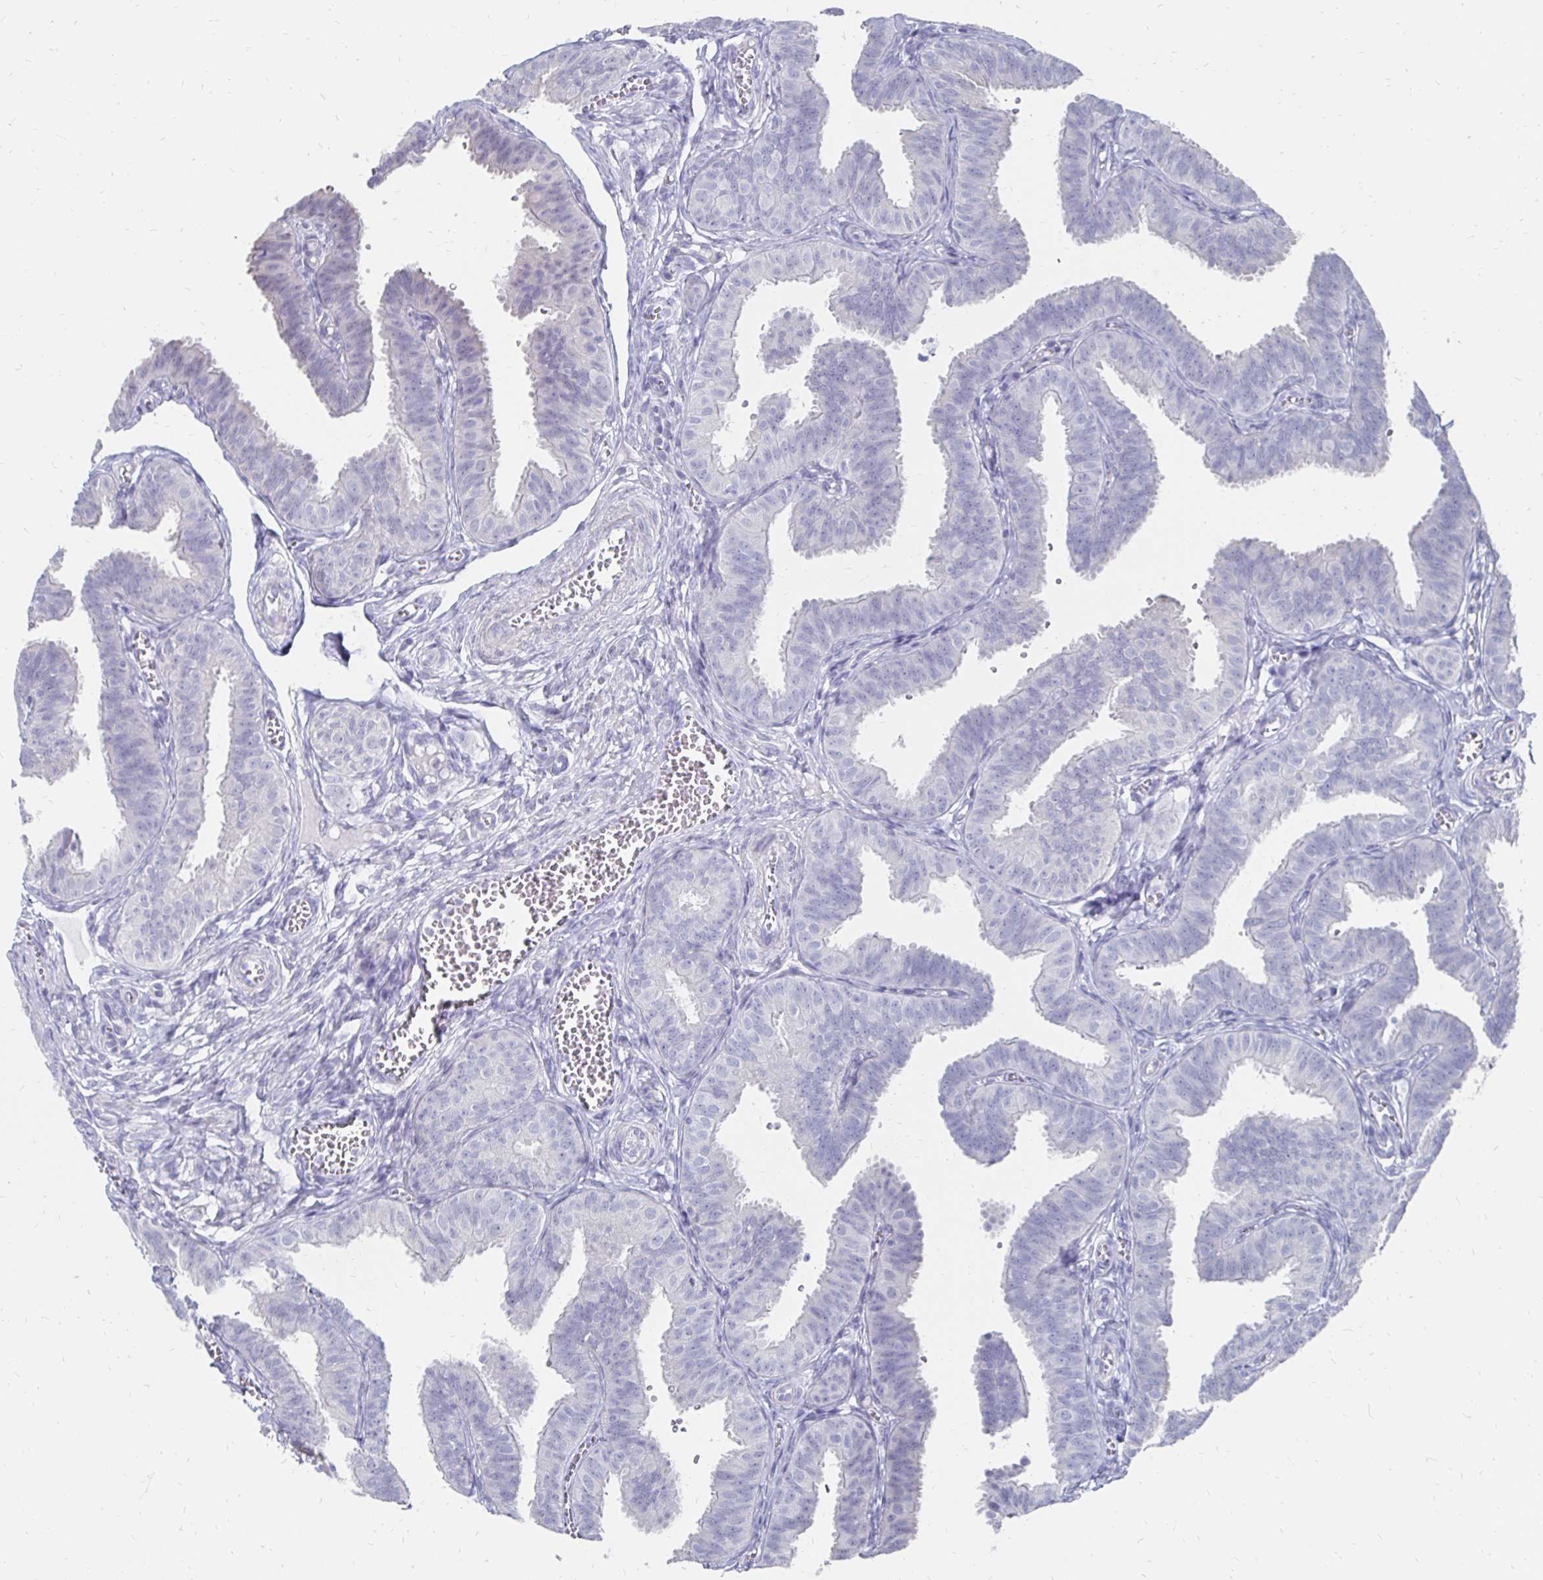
{"staining": {"intensity": "negative", "quantity": "none", "location": "none"}, "tissue": "fallopian tube", "cell_type": "Glandular cells", "image_type": "normal", "snomed": [{"axis": "morphology", "description": "Normal tissue, NOS"}, {"axis": "topography", "description": "Fallopian tube"}], "caption": "Histopathology image shows no significant protein staining in glandular cells of benign fallopian tube.", "gene": "SYCP3", "patient": {"sex": "female", "age": 25}}